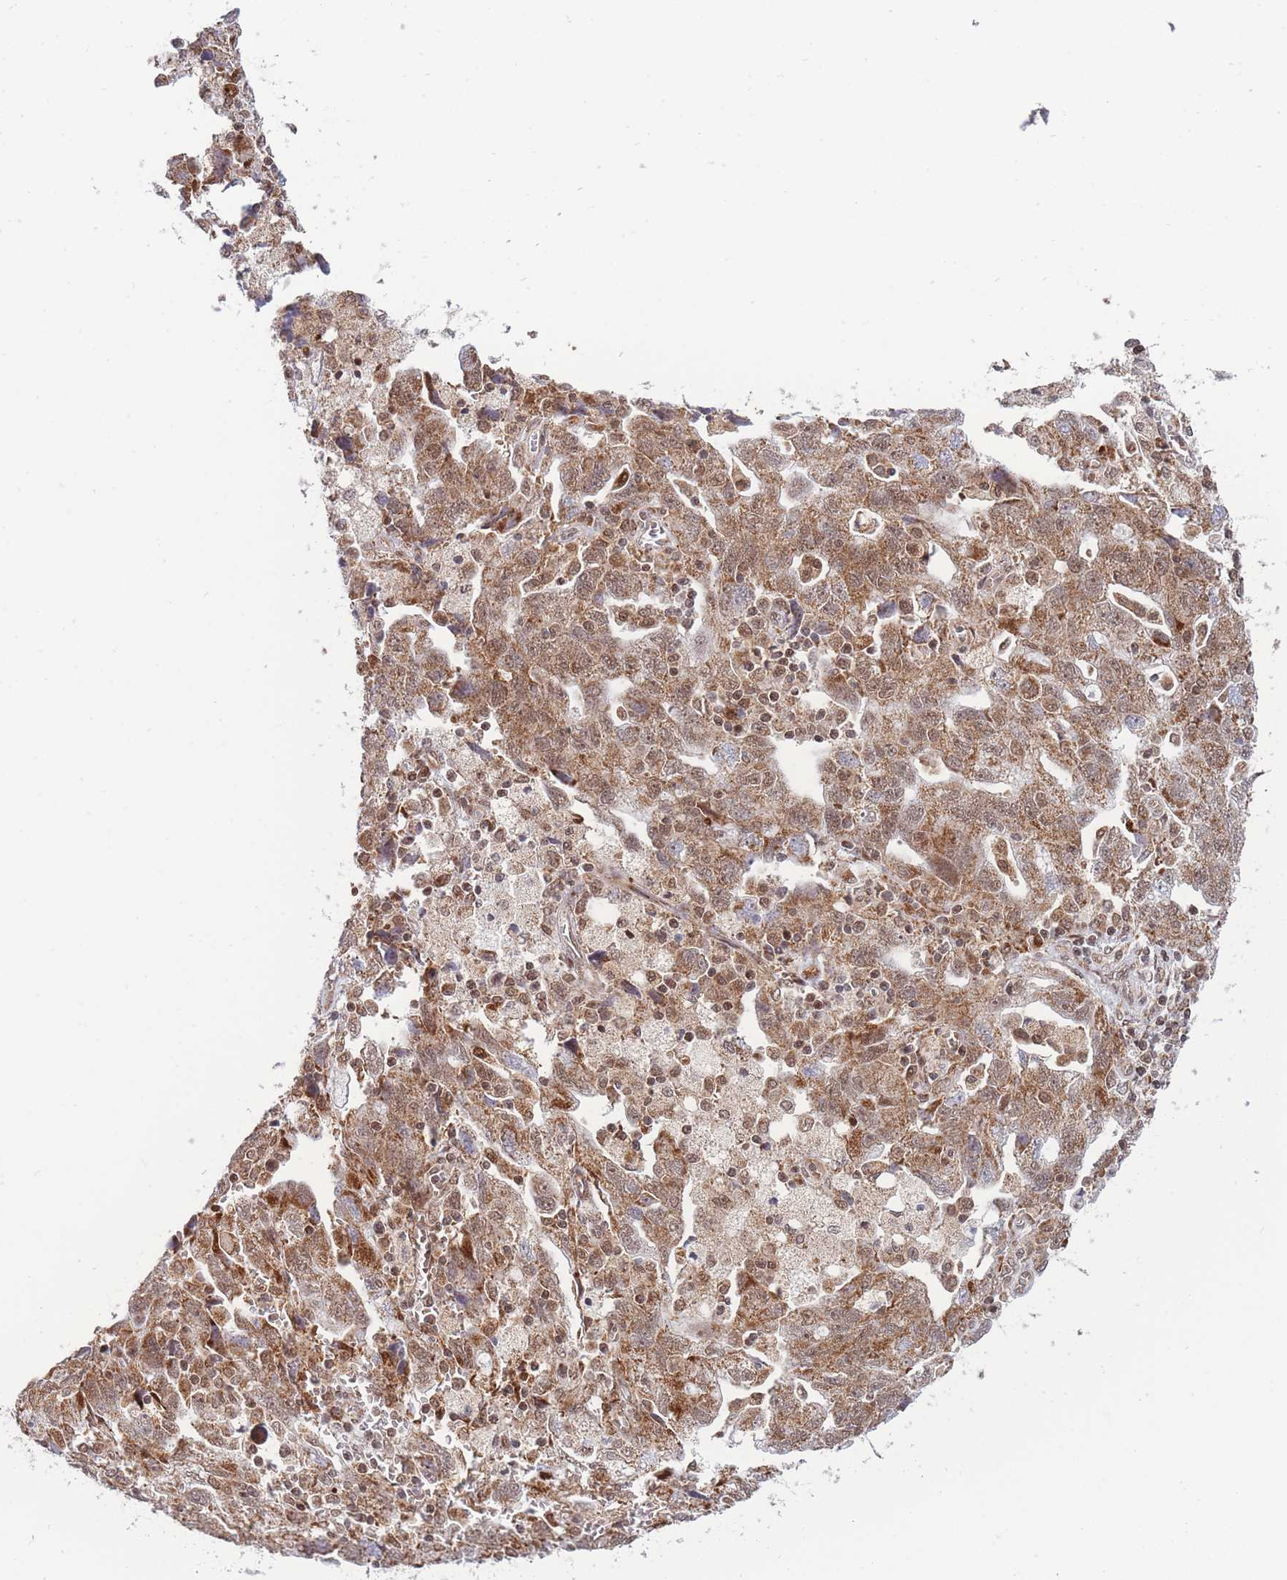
{"staining": {"intensity": "moderate", "quantity": ">75%", "location": "cytoplasmic/membranous,nuclear"}, "tissue": "ovarian cancer", "cell_type": "Tumor cells", "image_type": "cancer", "snomed": [{"axis": "morphology", "description": "Carcinoma, NOS"}, {"axis": "morphology", "description": "Cystadenocarcinoma, serous, NOS"}, {"axis": "topography", "description": "Ovary"}], "caption": "An IHC histopathology image of neoplastic tissue is shown. Protein staining in brown labels moderate cytoplasmic/membranous and nuclear positivity in carcinoma (ovarian) within tumor cells. The staining was performed using DAB (3,3'-diaminobenzidine) to visualize the protein expression in brown, while the nuclei were stained in blue with hematoxylin (Magnification: 20x).", "gene": "BOD1L1", "patient": {"sex": "female", "age": 69}}